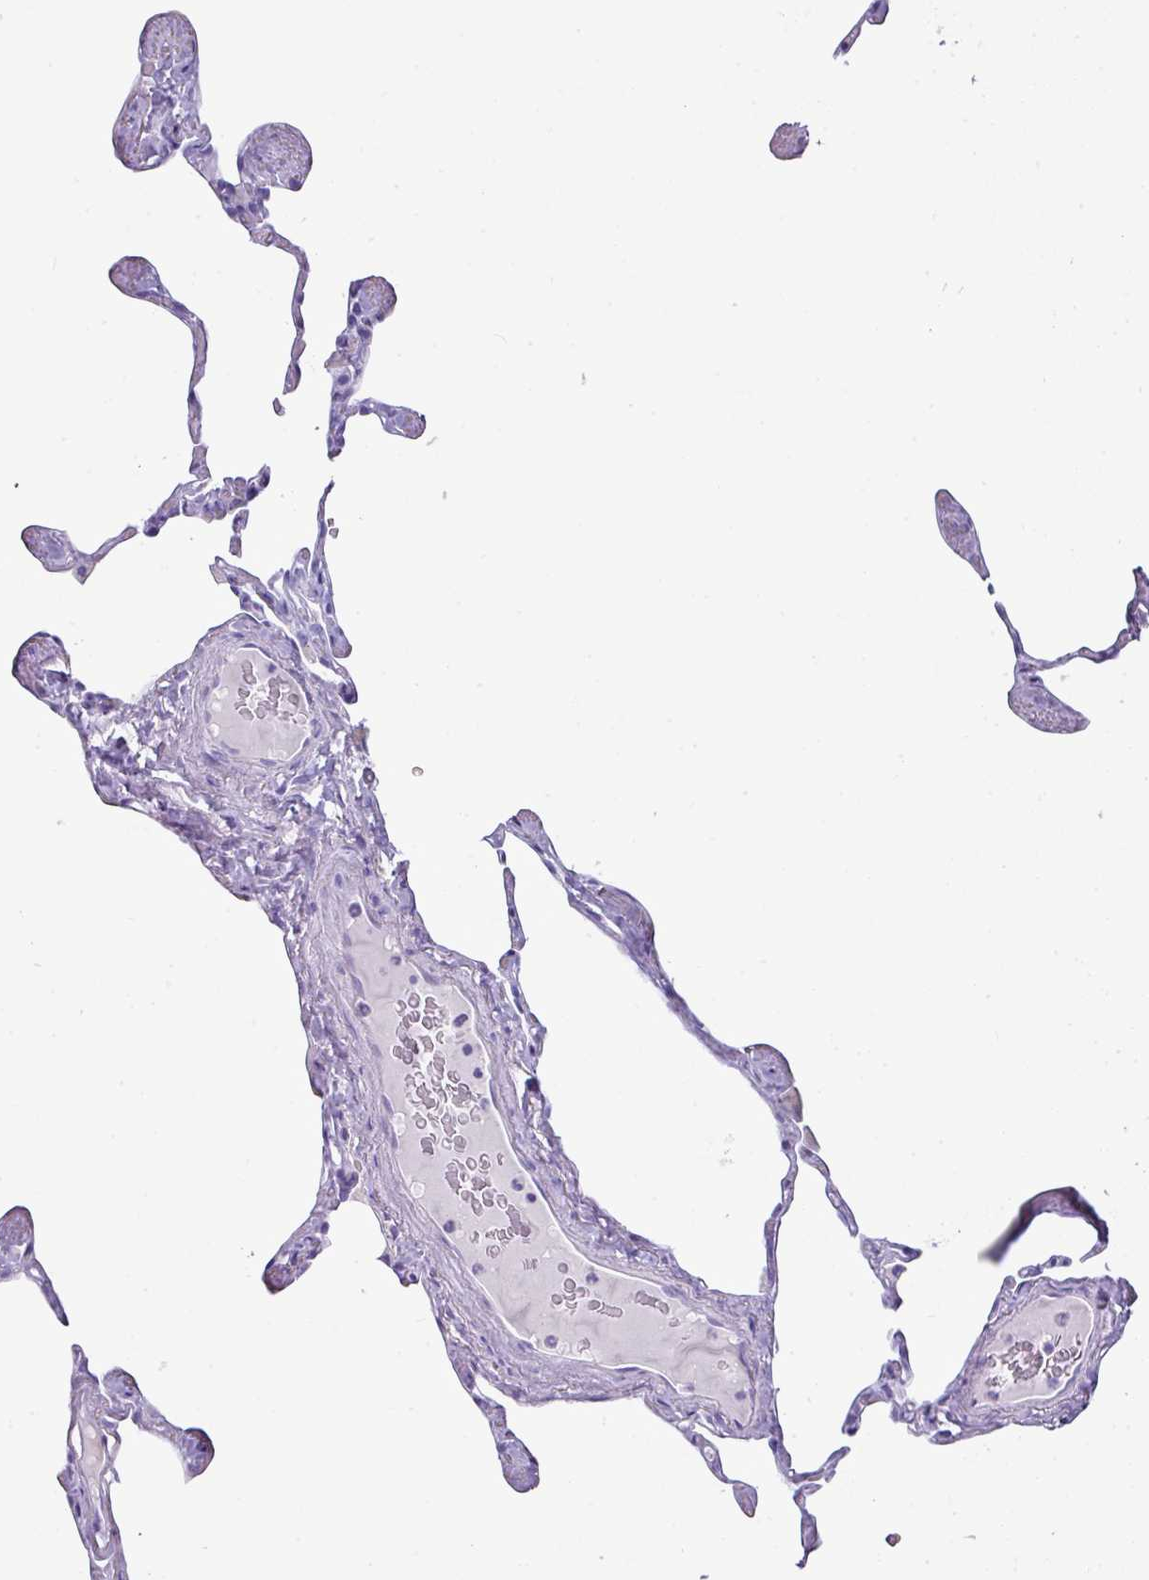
{"staining": {"intensity": "negative", "quantity": "none", "location": "none"}, "tissue": "lung", "cell_type": "Alveolar cells", "image_type": "normal", "snomed": [{"axis": "morphology", "description": "Normal tissue, NOS"}, {"axis": "topography", "description": "Lung"}], "caption": "Immunohistochemistry histopathology image of unremarkable lung stained for a protein (brown), which shows no staining in alveolar cells. The staining was performed using DAB to visualize the protein expression in brown, while the nuclei were stained in blue with hematoxylin (Magnification: 20x).", "gene": "GSTA1", "patient": {"sex": "male", "age": 65}}